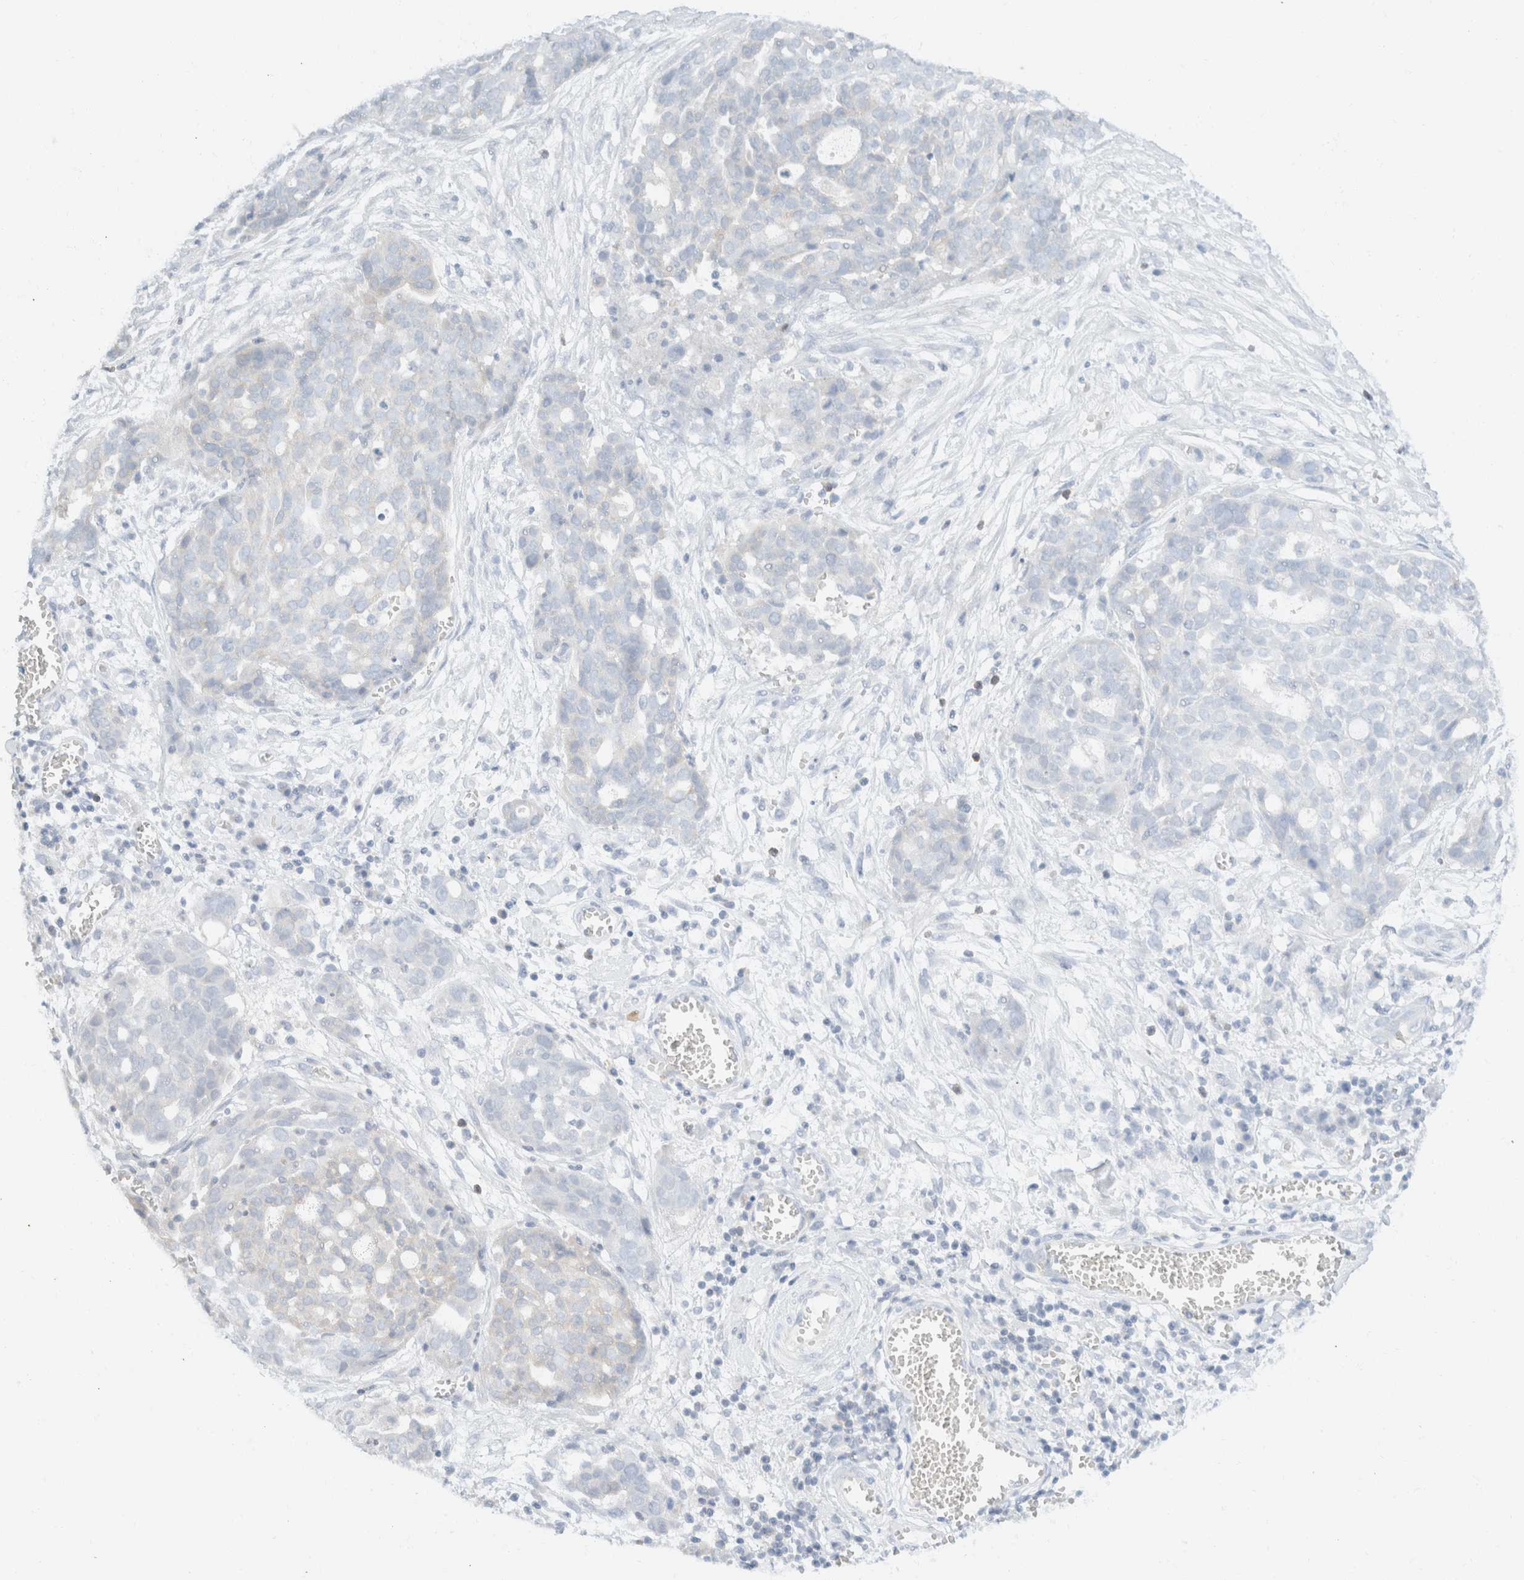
{"staining": {"intensity": "negative", "quantity": "none", "location": "none"}, "tissue": "ovarian cancer", "cell_type": "Tumor cells", "image_type": "cancer", "snomed": [{"axis": "morphology", "description": "Cystadenocarcinoma, serous, NOS"}, {"axis": "topography", "description": "Soft tissue"}, {"axis": "topography", "description": "Ovary"}], "caption": "This is a photomicrograph of IHC staining of serous cystadenocarcinoma (ovarian), which shows no positivity in tumor cells. Brightfield microscopy of immunohistochemistry (IHC) stained with DAB (3,3'-diaminobenzidine) (brown) and hematoxylin (blue), captured at high magnification.", "gene": "SH3GLB2", "patient": {"sex": "female", "age": 57}}